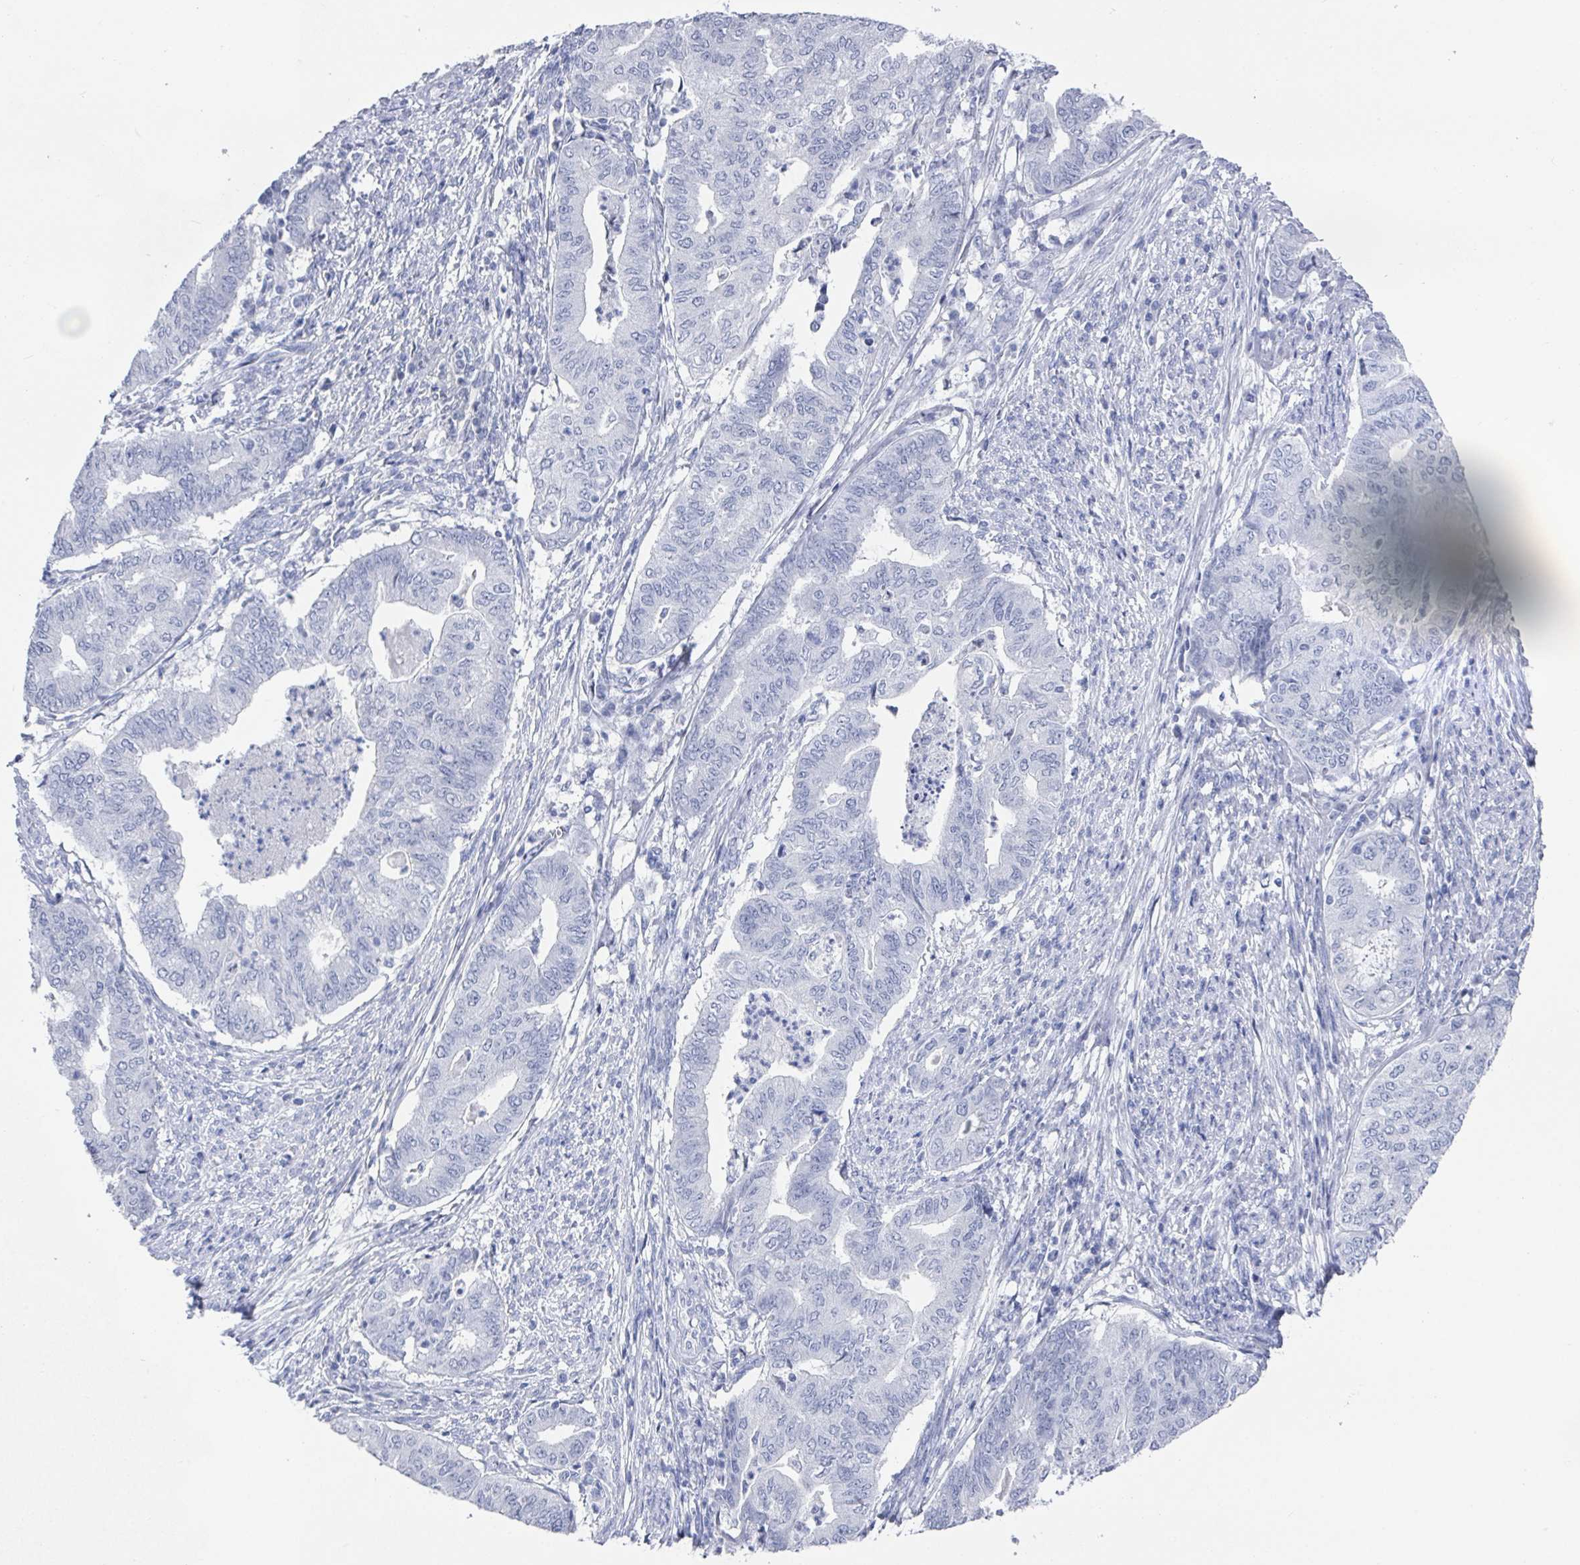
{"staining": {"intensity": "negative", "quantity": "none", "location": "none"}, "tissue": "endometrial cancer", "cell_type": "Tumor cells", "image_type": "cancer", "snomed": [{"axis": "morphology", "description": "Adenocarcinoma, NOS"}, {"axis": "topography", "description": "Endometrium"}], "caption": "Adenocarcinoma (endometrial) was stained to show a protein in brown. There is no significant positivity in tumor cells.", "gene": "CAMKV", "patient": {"sex": "female", "age": 79}}